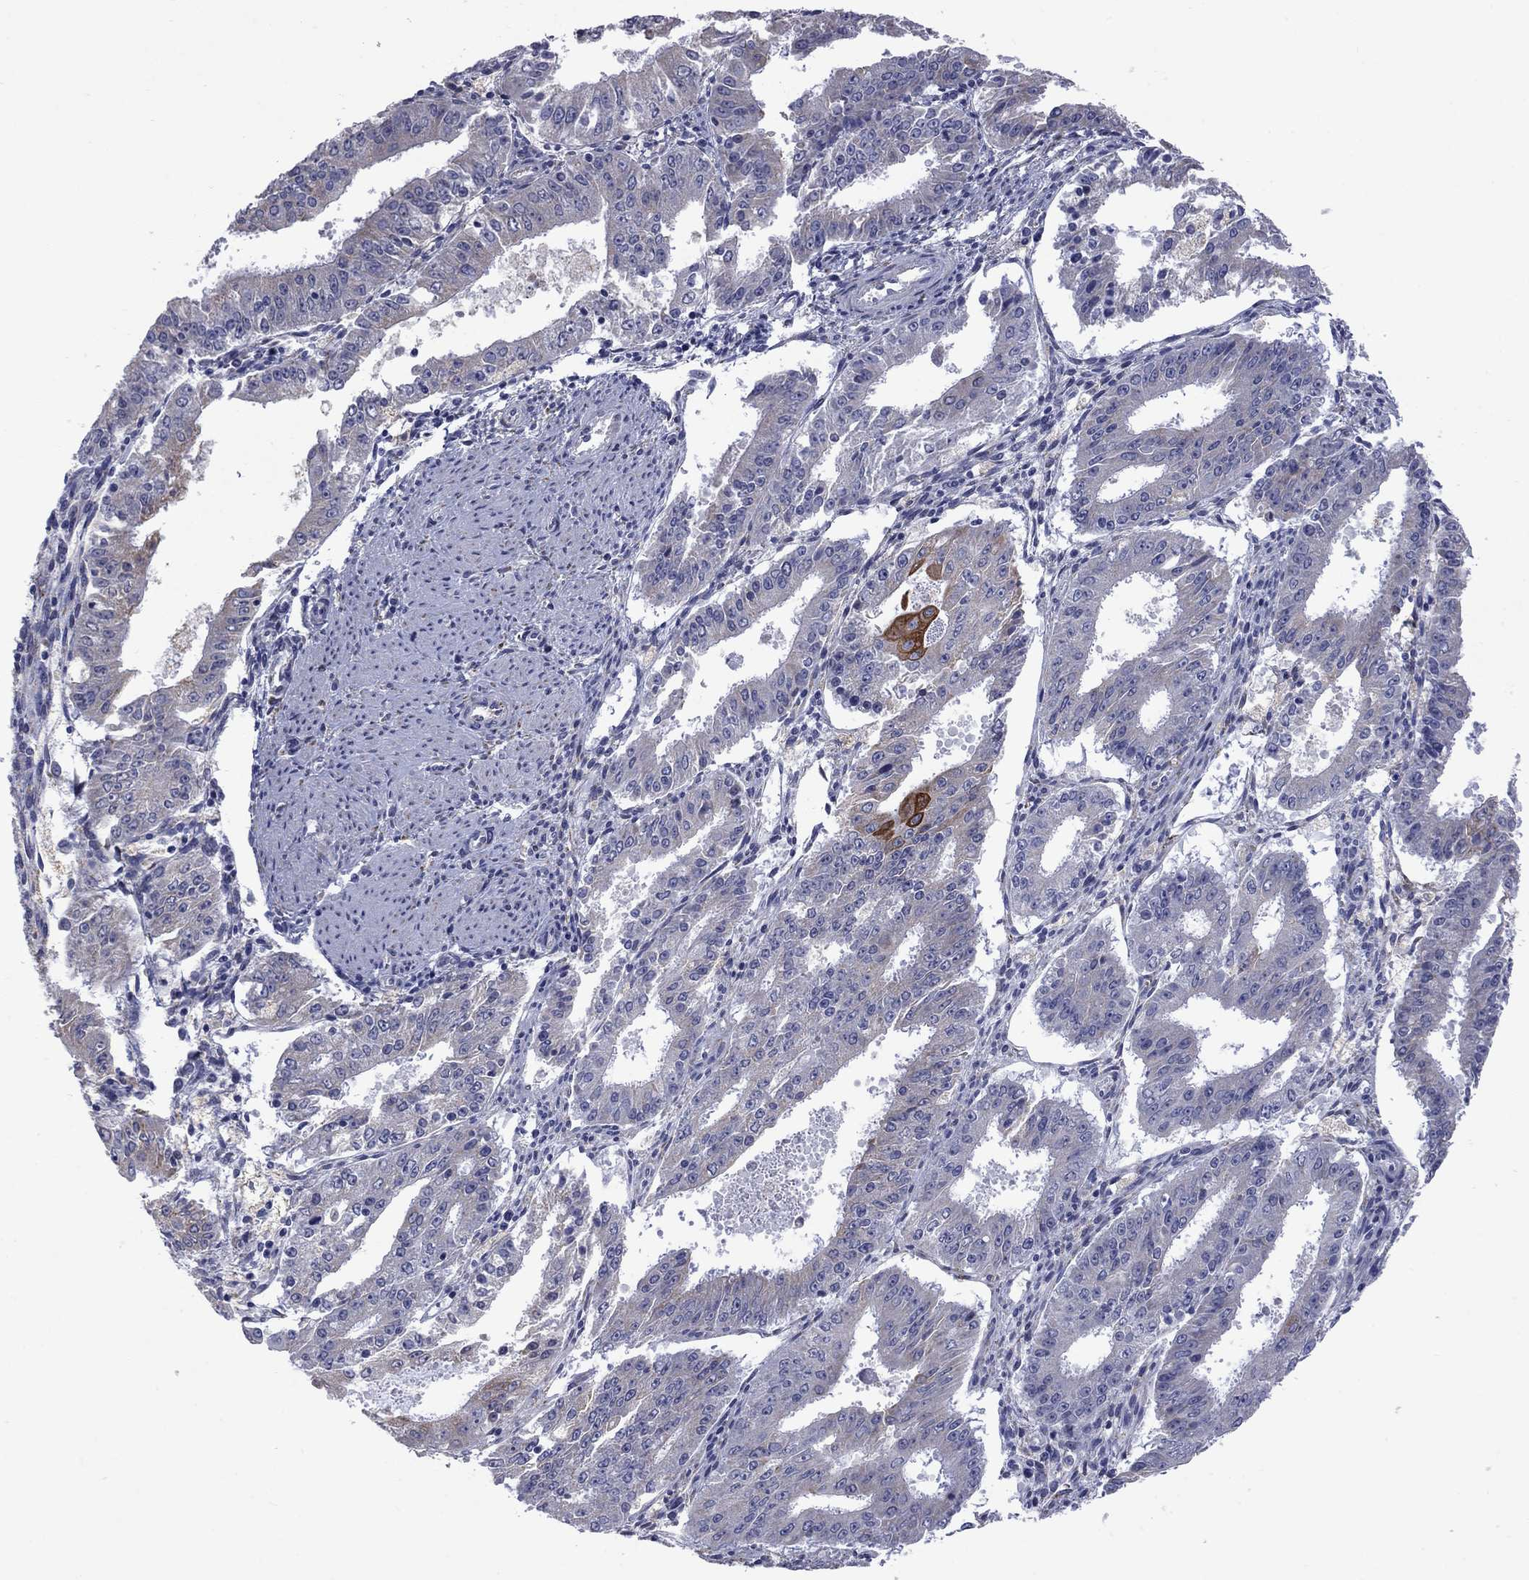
{"staining": {"intensity": "negative", "quantity": "none", "location": "none"}, "tissue": "ovarian cancer", "cell_type": "Tumor cells", "image_type": "cancer", "snomed": [{"axis": "morphology", "description": "Carcinoma, endometroid"}, {"axis": "topography", "description": "Ovary"}], "caption": "A high-resolution histopathology image shows IHC staining of endometroid carcinoma (ovarian), which exhibits no significant positivity in tumor cells.", "gene": "TMPRSS11A", "patient": {"sex": "female", "age": 42}}